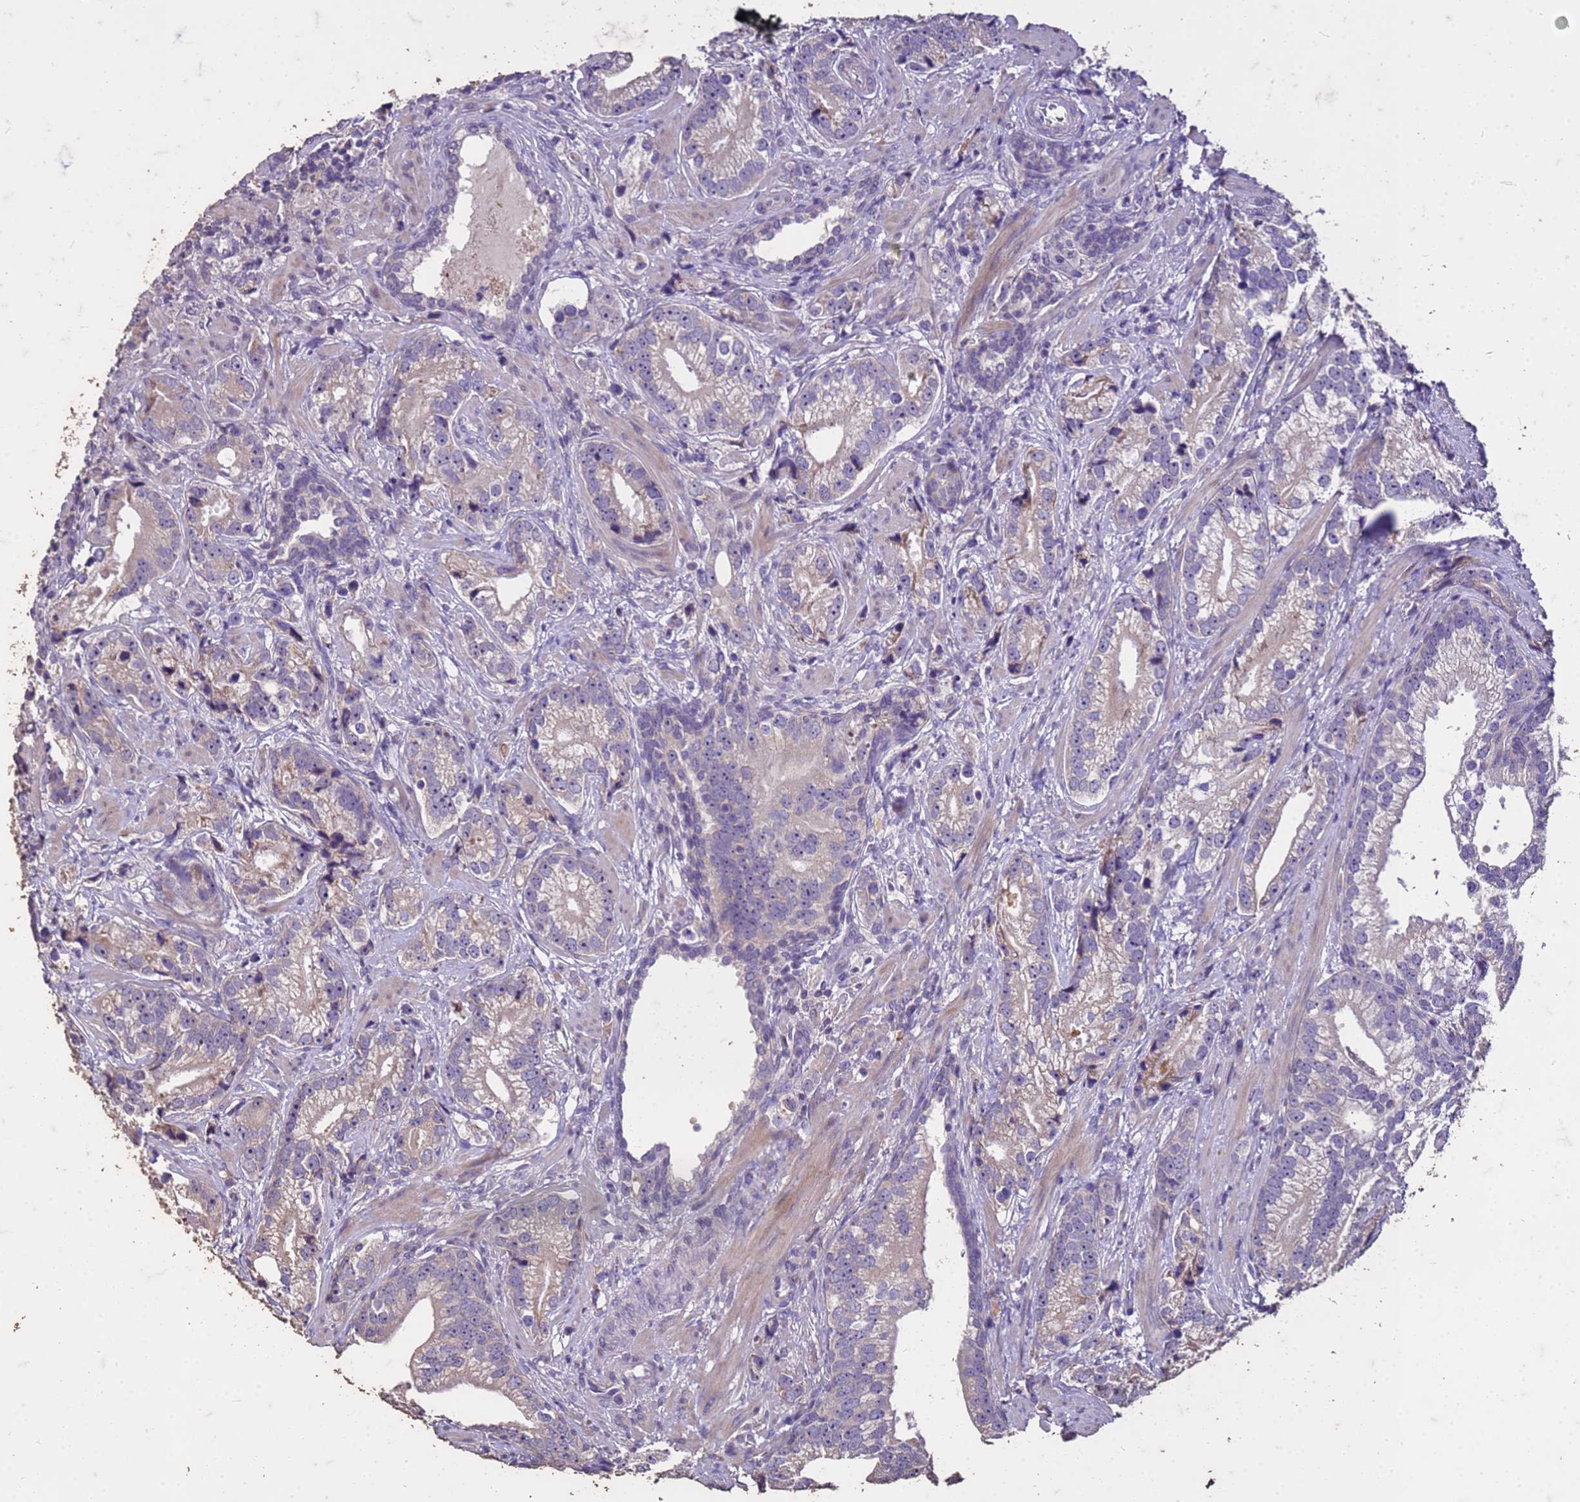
{"staining": {"intensity": "negative", "quantity": "none", "location": "none"}, "tissue": "prostate cancer", "cell_type": "Tumor cells", "image_type": "cancer", "snomed": [{"axis": "morphology", "description": "Adenocarcinoma, High grade"}, {"axis": "topography", "description": "Prostate"}], "caption": "The immunohistochemistry histopathology image has no significant staining in tumor cells of prostate cancer tissue.", "gene": "FAM184B", "patient": {"sex": "male", "age": 75}}